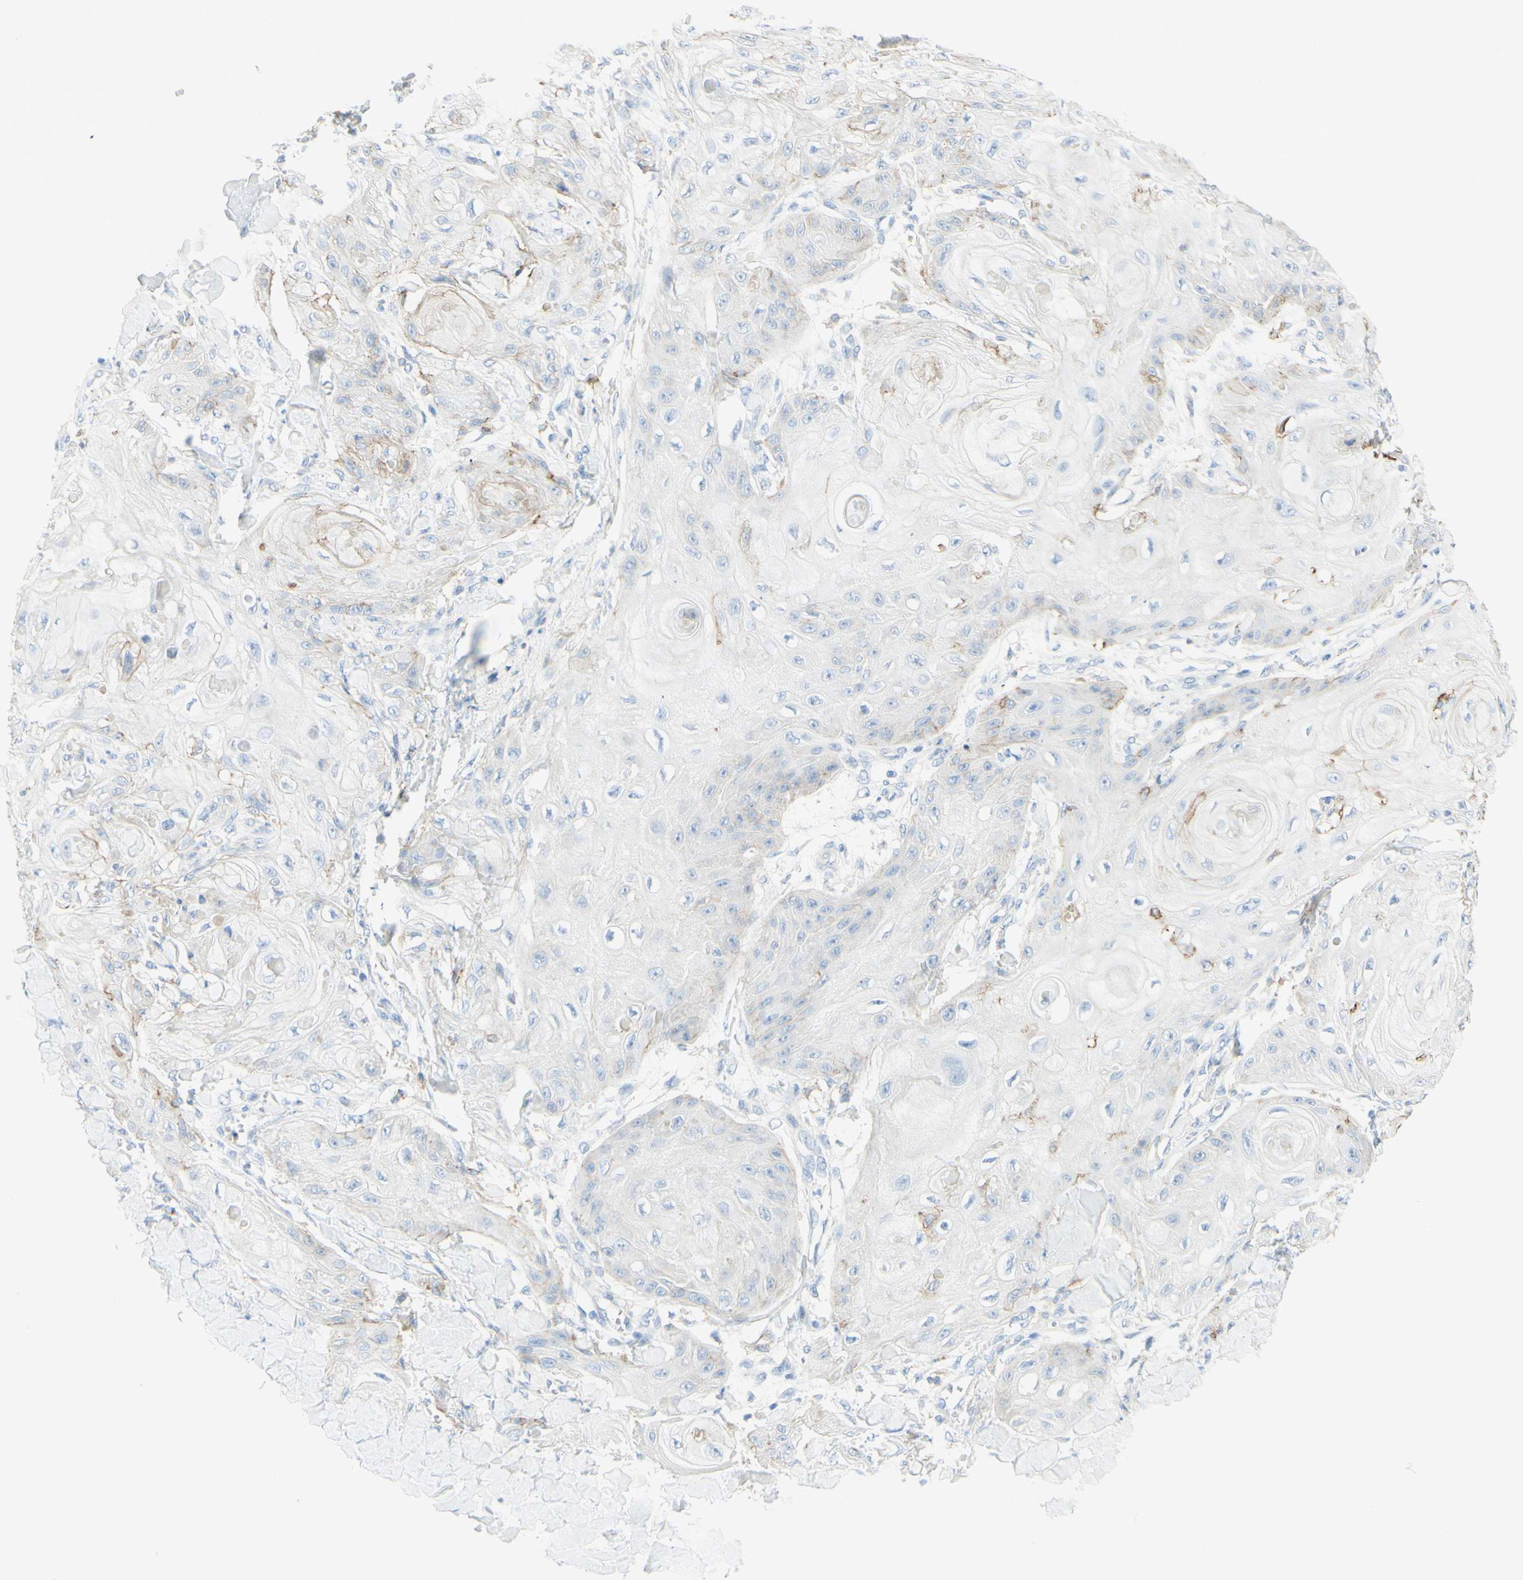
{"staining": {"intensity": "weak", "quantity": "<25%", "location": "cytoplasmic/membranous"}, "tissue": "skin cancer", "cell_type": "Tumor cells", "image_type": "cancer", "snomed": [{"axis": "morphology", "description": "Squamous cell carcinoma, NOS"}, {"axis": "topography", "description": "Skin"}], "caption": "Skin cancer (squamous cell carcinoma) stained for a protein using IHC displays no positivity tumor cells.", "gene": "ALCAM", "patient": {"sex": "male", "age": 74}}